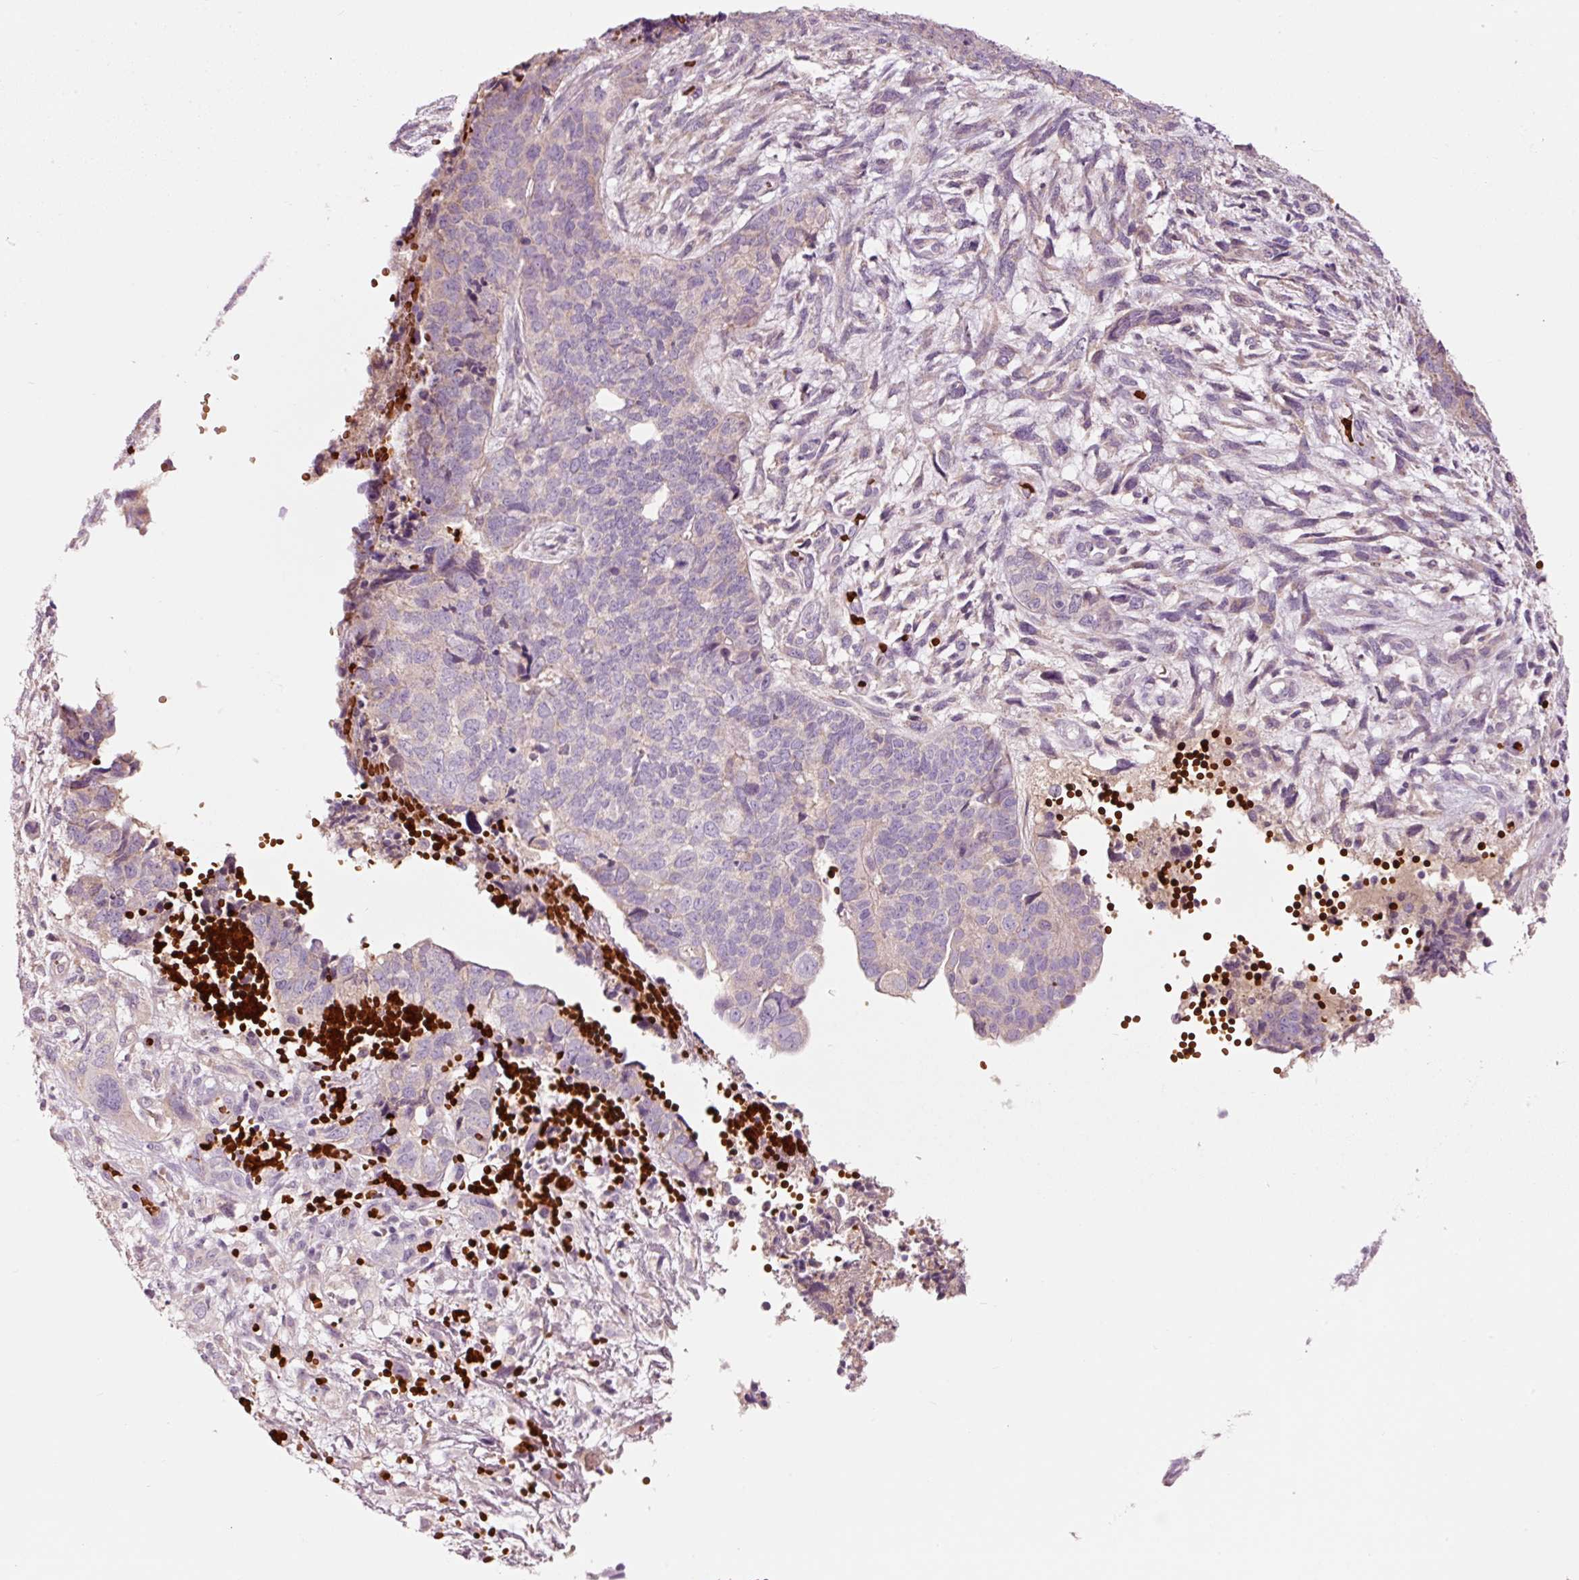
{"staining": {"intensity": "weak", "quantity": "<25%", "location": "cytoplasmic/membranous"}, "tissue": "cervical cancer", "cell_type": "Tumor cells", "image_type": "cancer", "snomed": [{"axis": "morphology", "description": "Squamous cell carcinoma, NOS"}, {"axis": "topography", "description": "Cervix"}], "caption": "A high-resolution histopathology image shows immunohistochemistry (IHC) staining of squamous cell carcinoma (cervical), which exhibits no significant staining in tumor cells.", "gene": "LDHAL6B", "patient": {"sex": "female", "age": 63}}